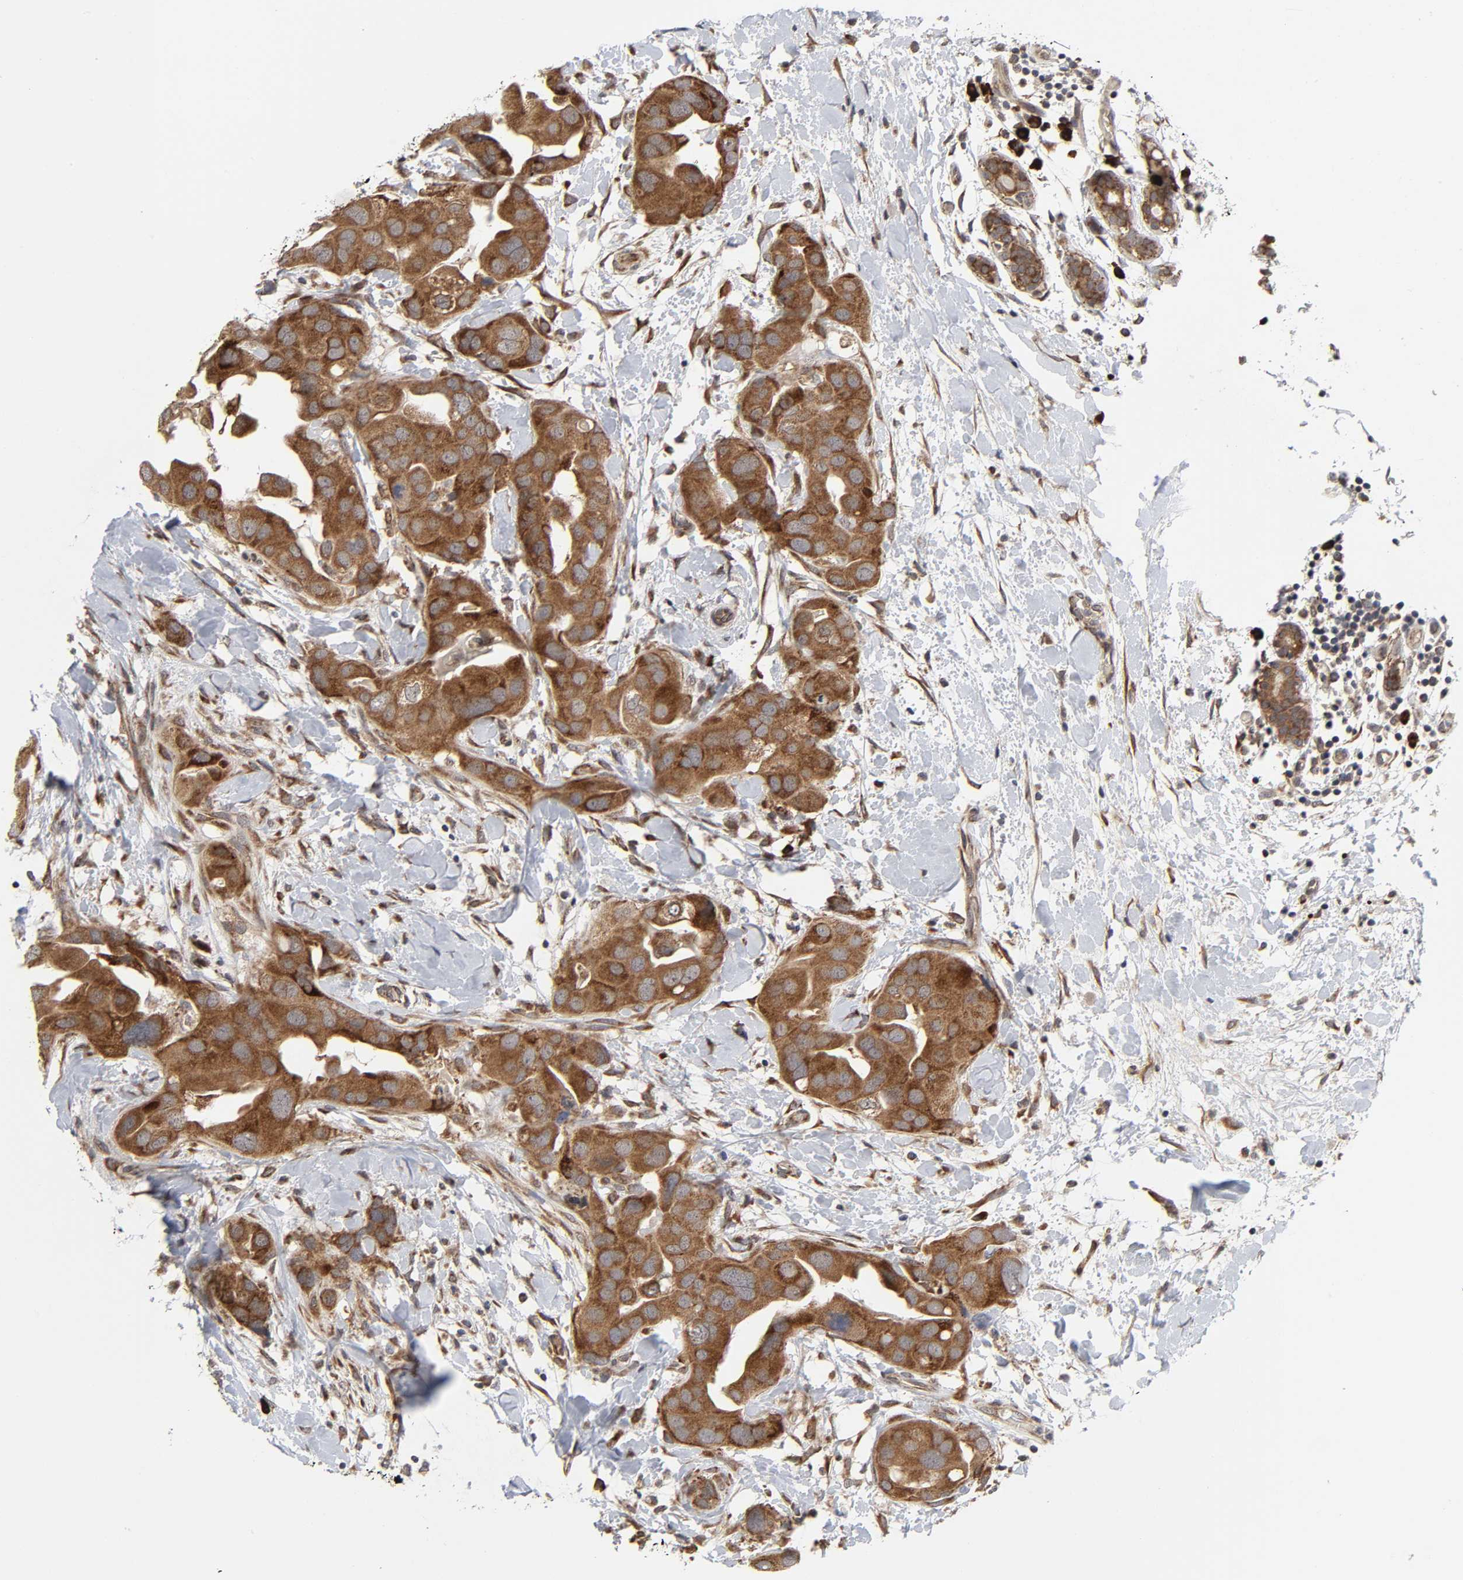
{"staining": {"intensity": "strong", "quantity": ">75%", "location": "cytoplasmic/membranous"}, "tissue": "breast cancer", "cell_type": "Tumor cells", "image_type": "cancer", "snomed": [{"axis": "morphology", "description": "Duct carcinoma"}, {"axis": "topography", "description": "Breast"}], "caption": "Strong cytoplasmic/membranous positivity is appreciated in approximately >75% of tumor cells in breast cancer.", "gene": "SLC30A9", "patient": {"sex": "female", "age": 40}}